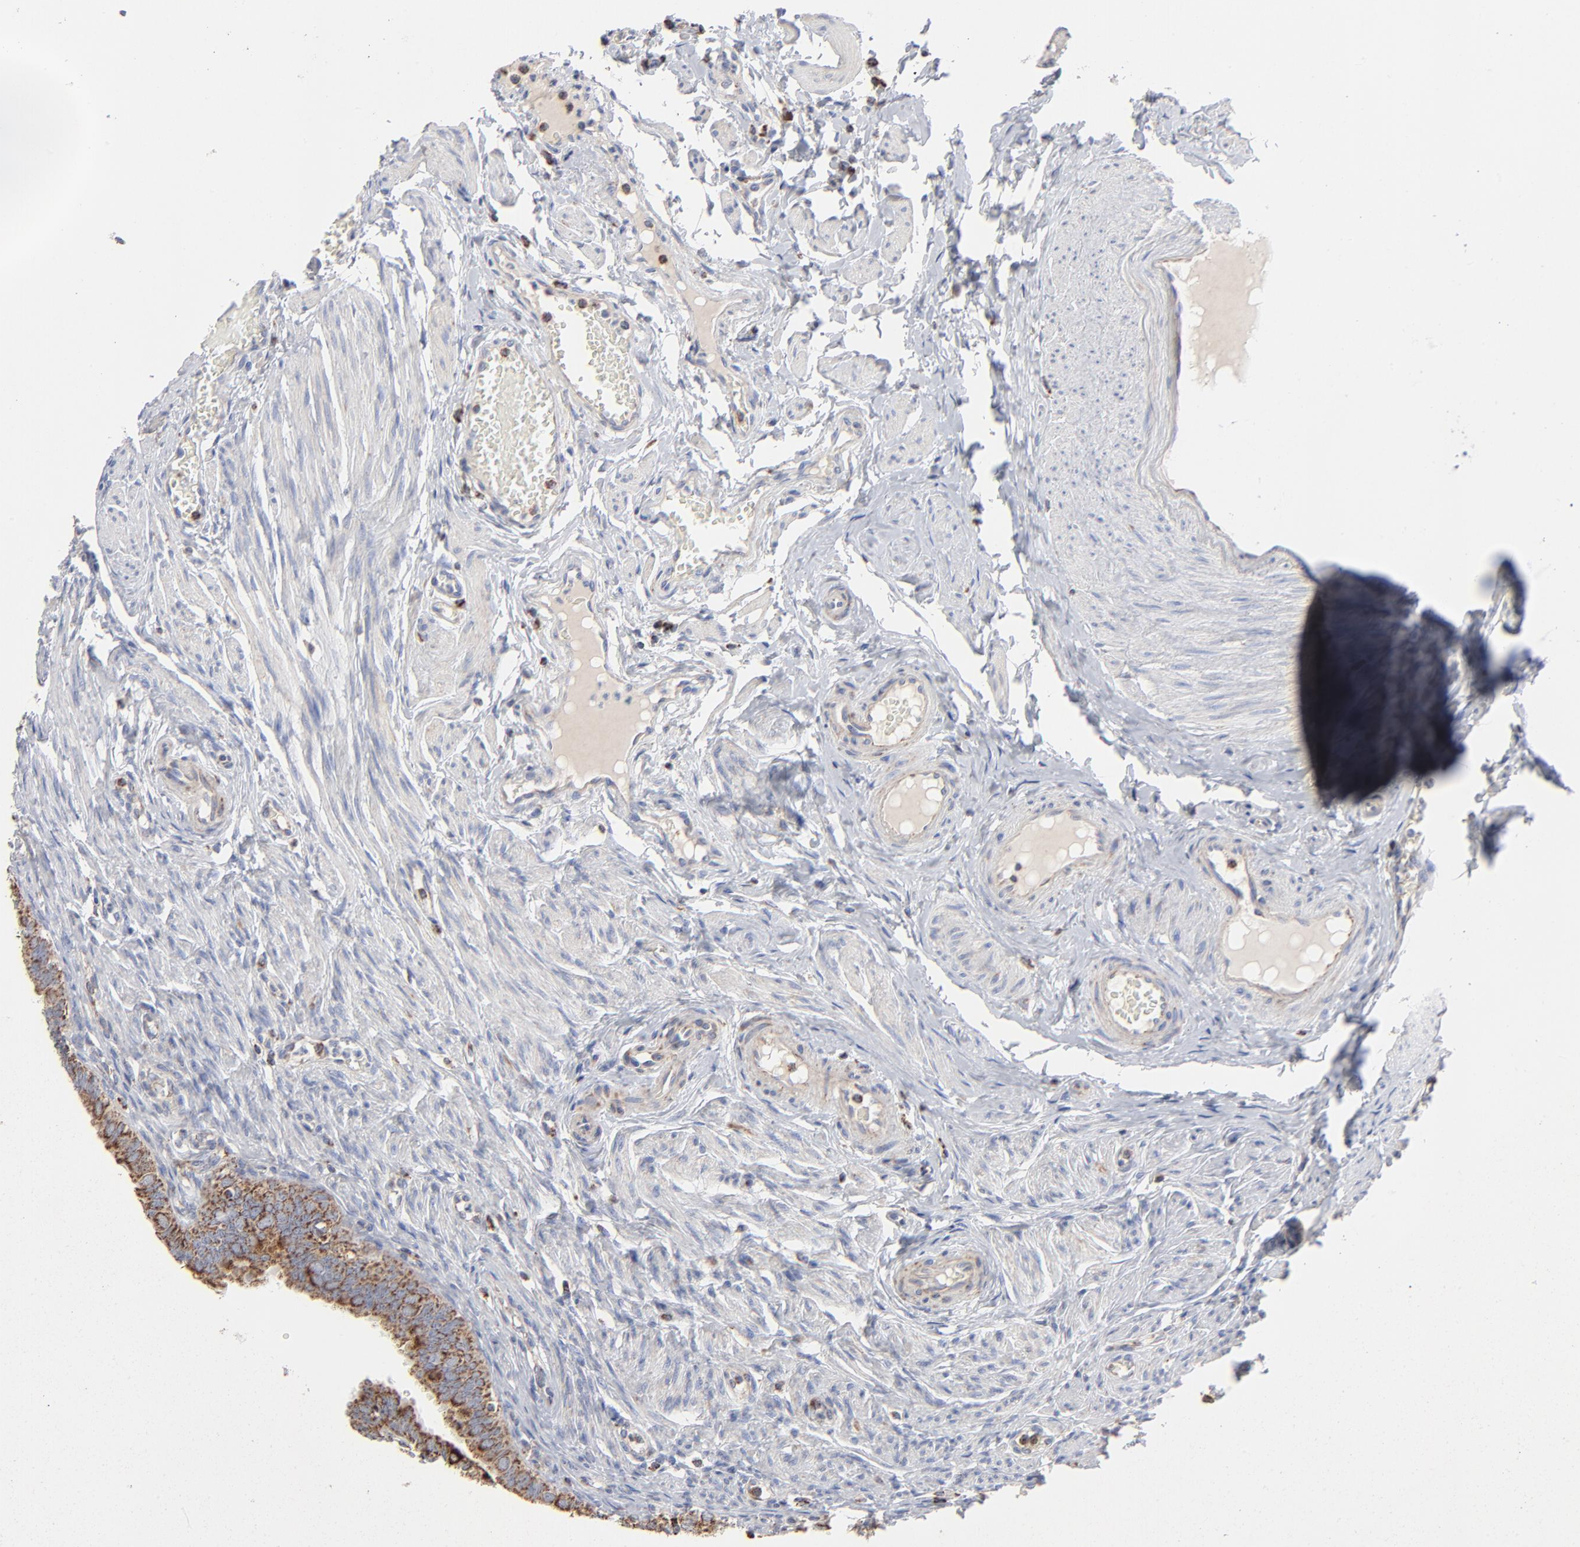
{"staining": {"intensity": "strong", "quantity": ">75%", "location": "cytoplasmic/membranous"}, "tissue": "fallopian tube", "cell_type": "Glandular cells", "image_type": "normal", "snomed": [{"axis": "morphology", "description": "Normal tissue, NOS"}, {"axis": "topography", "description": "Fallopian tube"}, {"axis": "topography", "description": "Ovary"}], "caption": "This histopathology image displays immunohistochemistry staining of normal fallopian tube, with high strong cytoplasmic/membranous staining in about >75% of glandular cells.", "gene": "ASB3", "patient": {"sex": "female", "age": 51}}